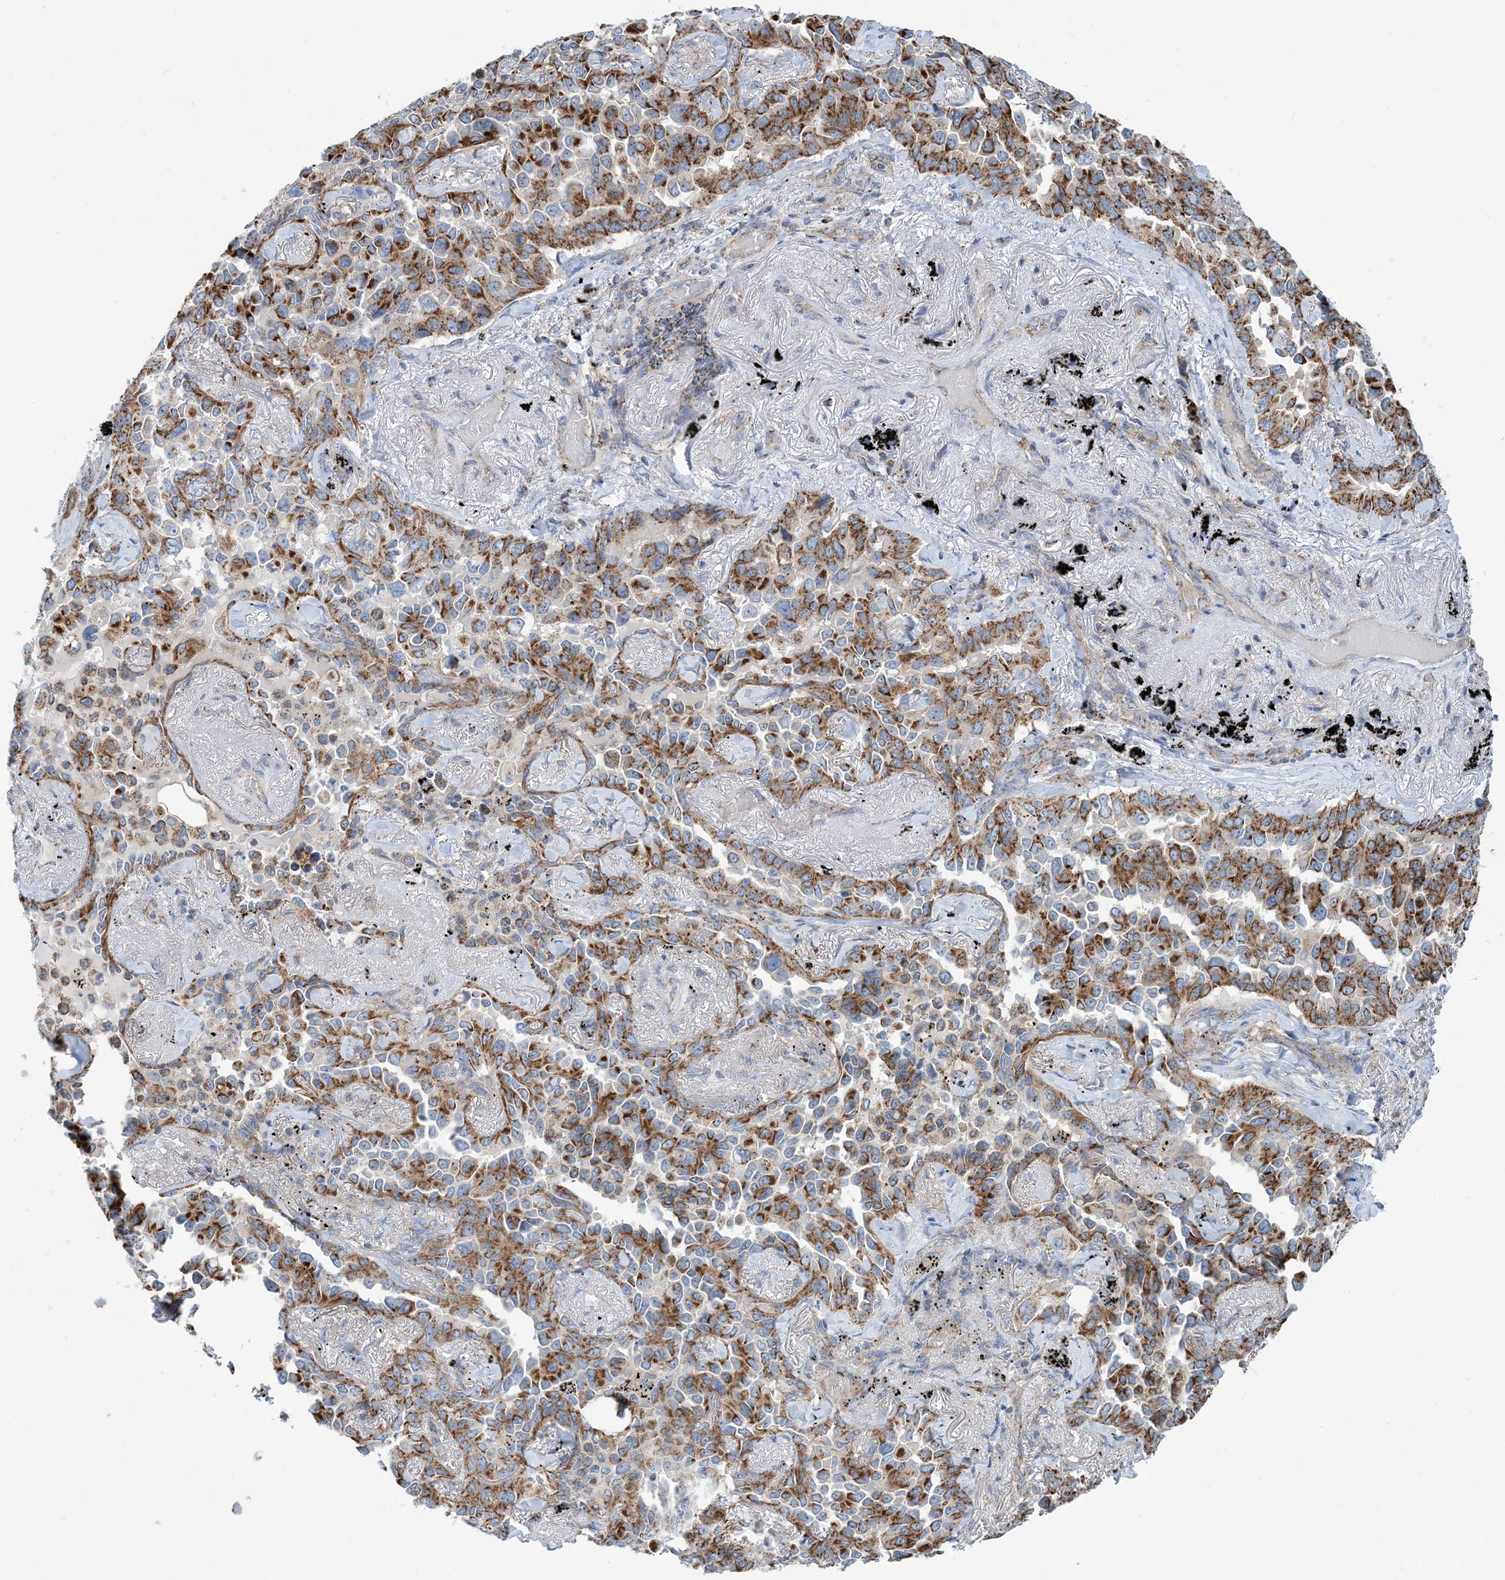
{"staining": {"intensity": "strong", "quantity": ">75%", "location": "cytoplasmic/membranous"}, "tissue": "lung cancer", "cell_type": "Tumor cells", "image_type": "cancer", "snomed": [{"axis": "morphology", "description": "Adenocarcinoma, NOS"}, {"axis": "topography", "description": "Lung"}], "caption": "The histopathology image demonstrates staining of lung adenocarcinoma, revealing strong cytoplasmic/membranous protein positivity (brown color) within tumor cells. The staining was performed using DAB, with brown indicating positive protein expression. Nuclei are stained blue with hematoxylin.", "gene": "PHOSPHO2", "patient": {"sex": "female", "age": 67}}